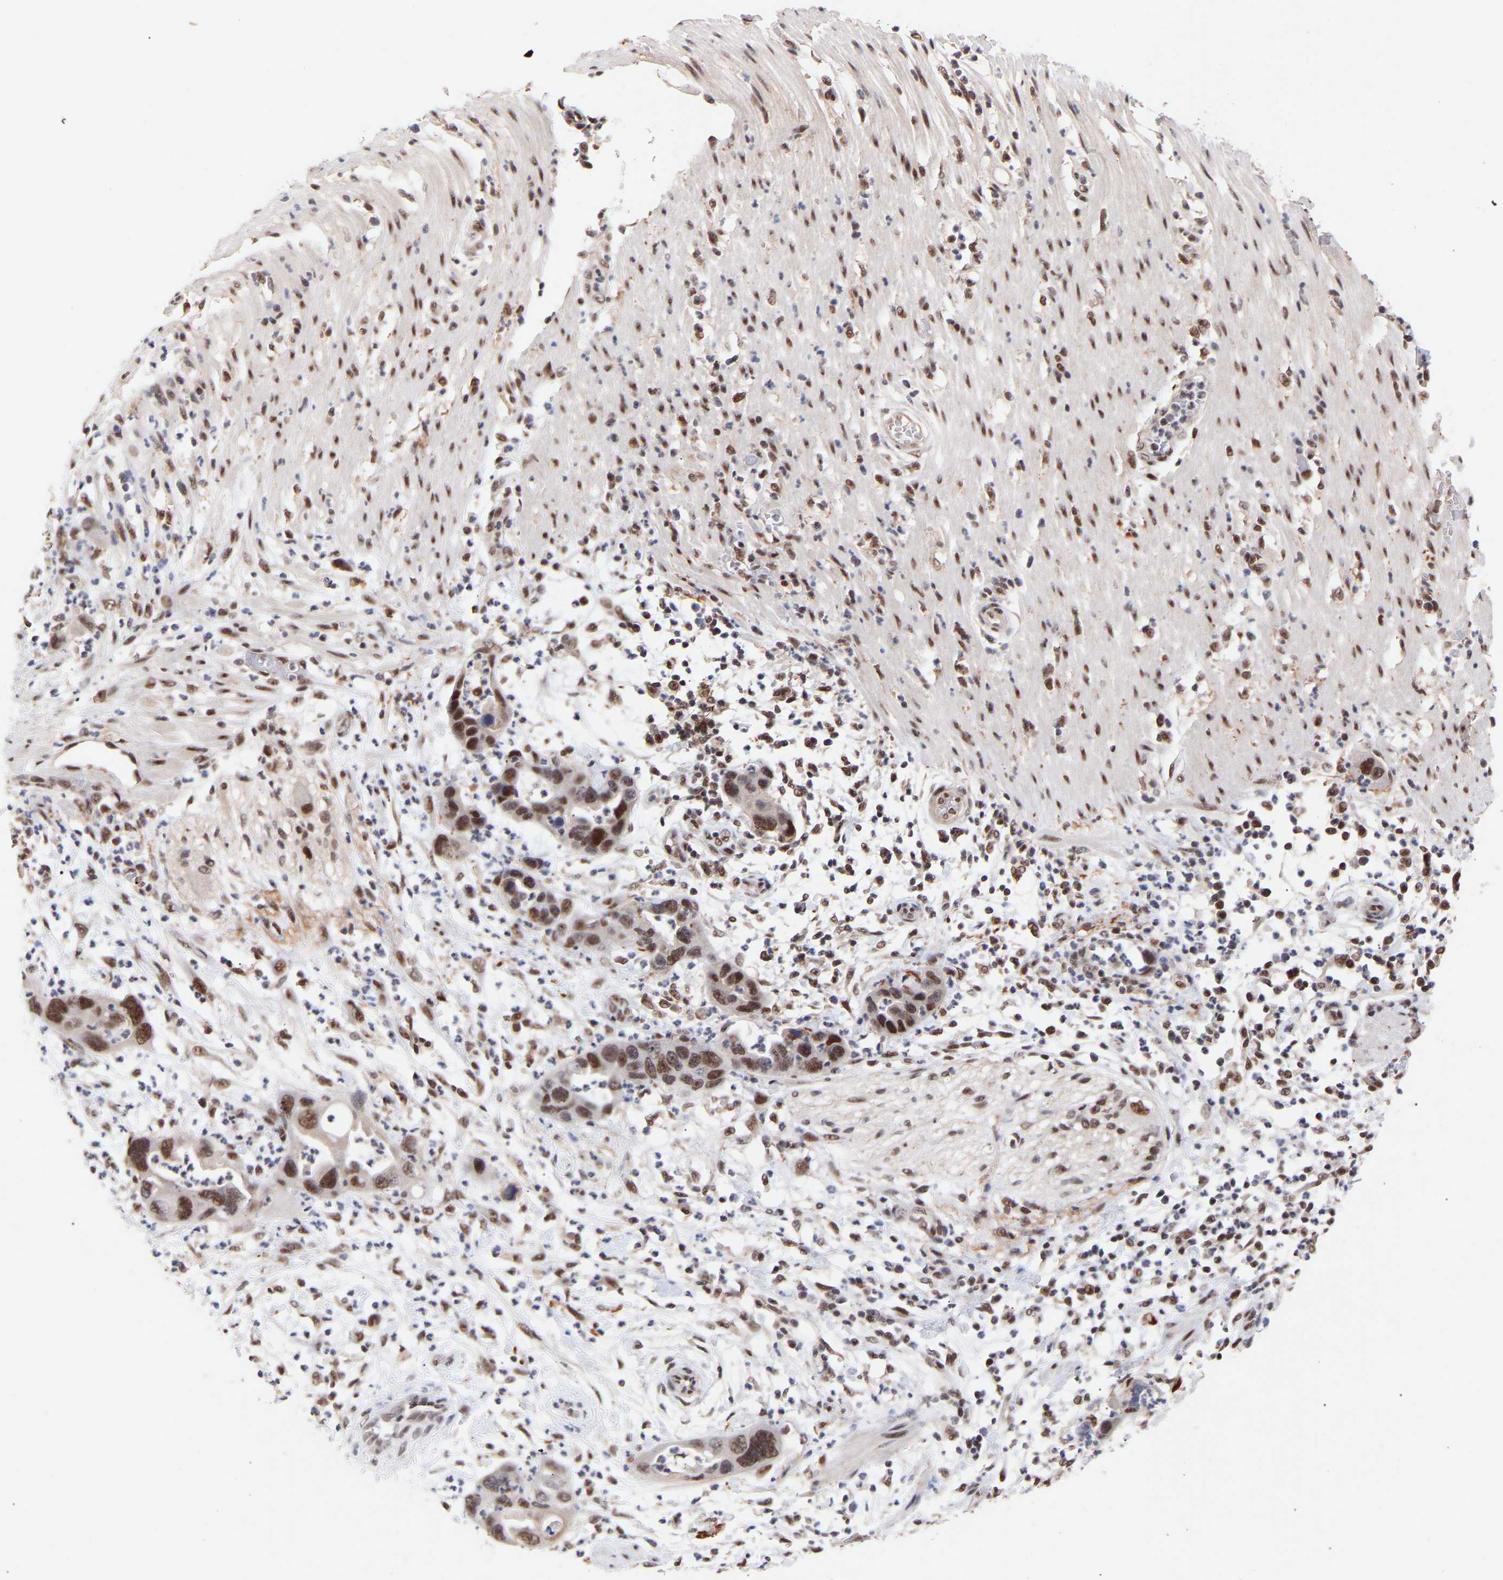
{"staining": {"intensity": "strong", "quantity": ">75%", "location": "nuclear"}, "tissue": "pancreatic cancer", "cell_type": "Tumor cells", "image_type": "cancer", "snomed": [{"axis": "morphology", "description": "Adenocarcinoma, NOS"}, {"axis": "topography", "description": "Pancreas"}], "caption": "Pancreatic cancer stained with DAB (3,3'-diaminobenzidine) IHC shows high levels of strong nuclear staining in approximately >75% of tumor cells.", "gene": "RBM15", "patient": {"sex": "female", "age": 71}}